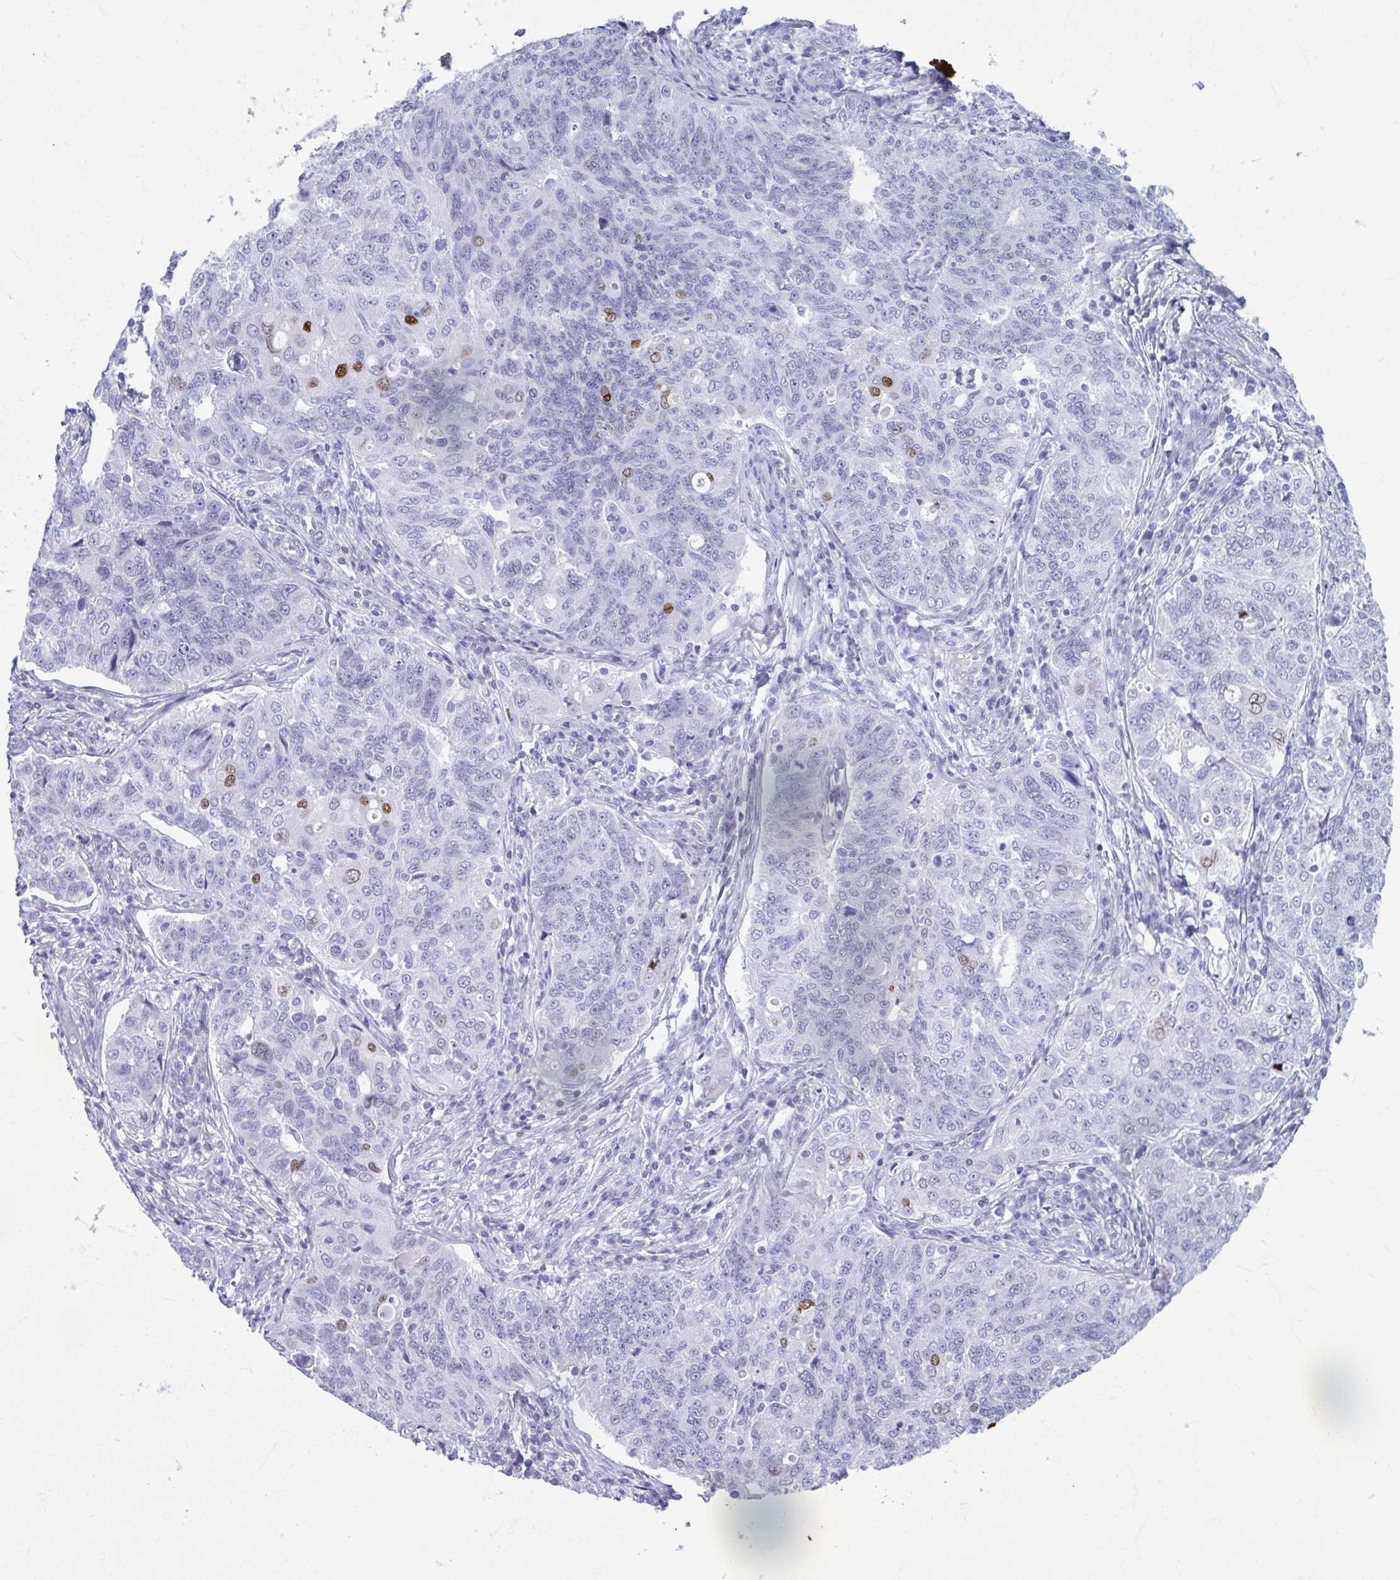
{"staining": {"intensity": "negative", "quantity": "none", "location": "none"}, "tissue": "endometrial cancer", "cell_type": "Tumor cells", "image_type": "cancer", "snomed": [{"axis": "morphology", "description": "Adenocarcinoma, NOS"}, {"axis": "topography", "description": "Endometrium"}], "caption": "DAB (3,3'-diaminobenzidine) immunohistochemical staining of endometrial cancer shows no significant staining in tumor cells.", "gene": "TCEAL3", "patient": {"sex": "female", "age": 43}}